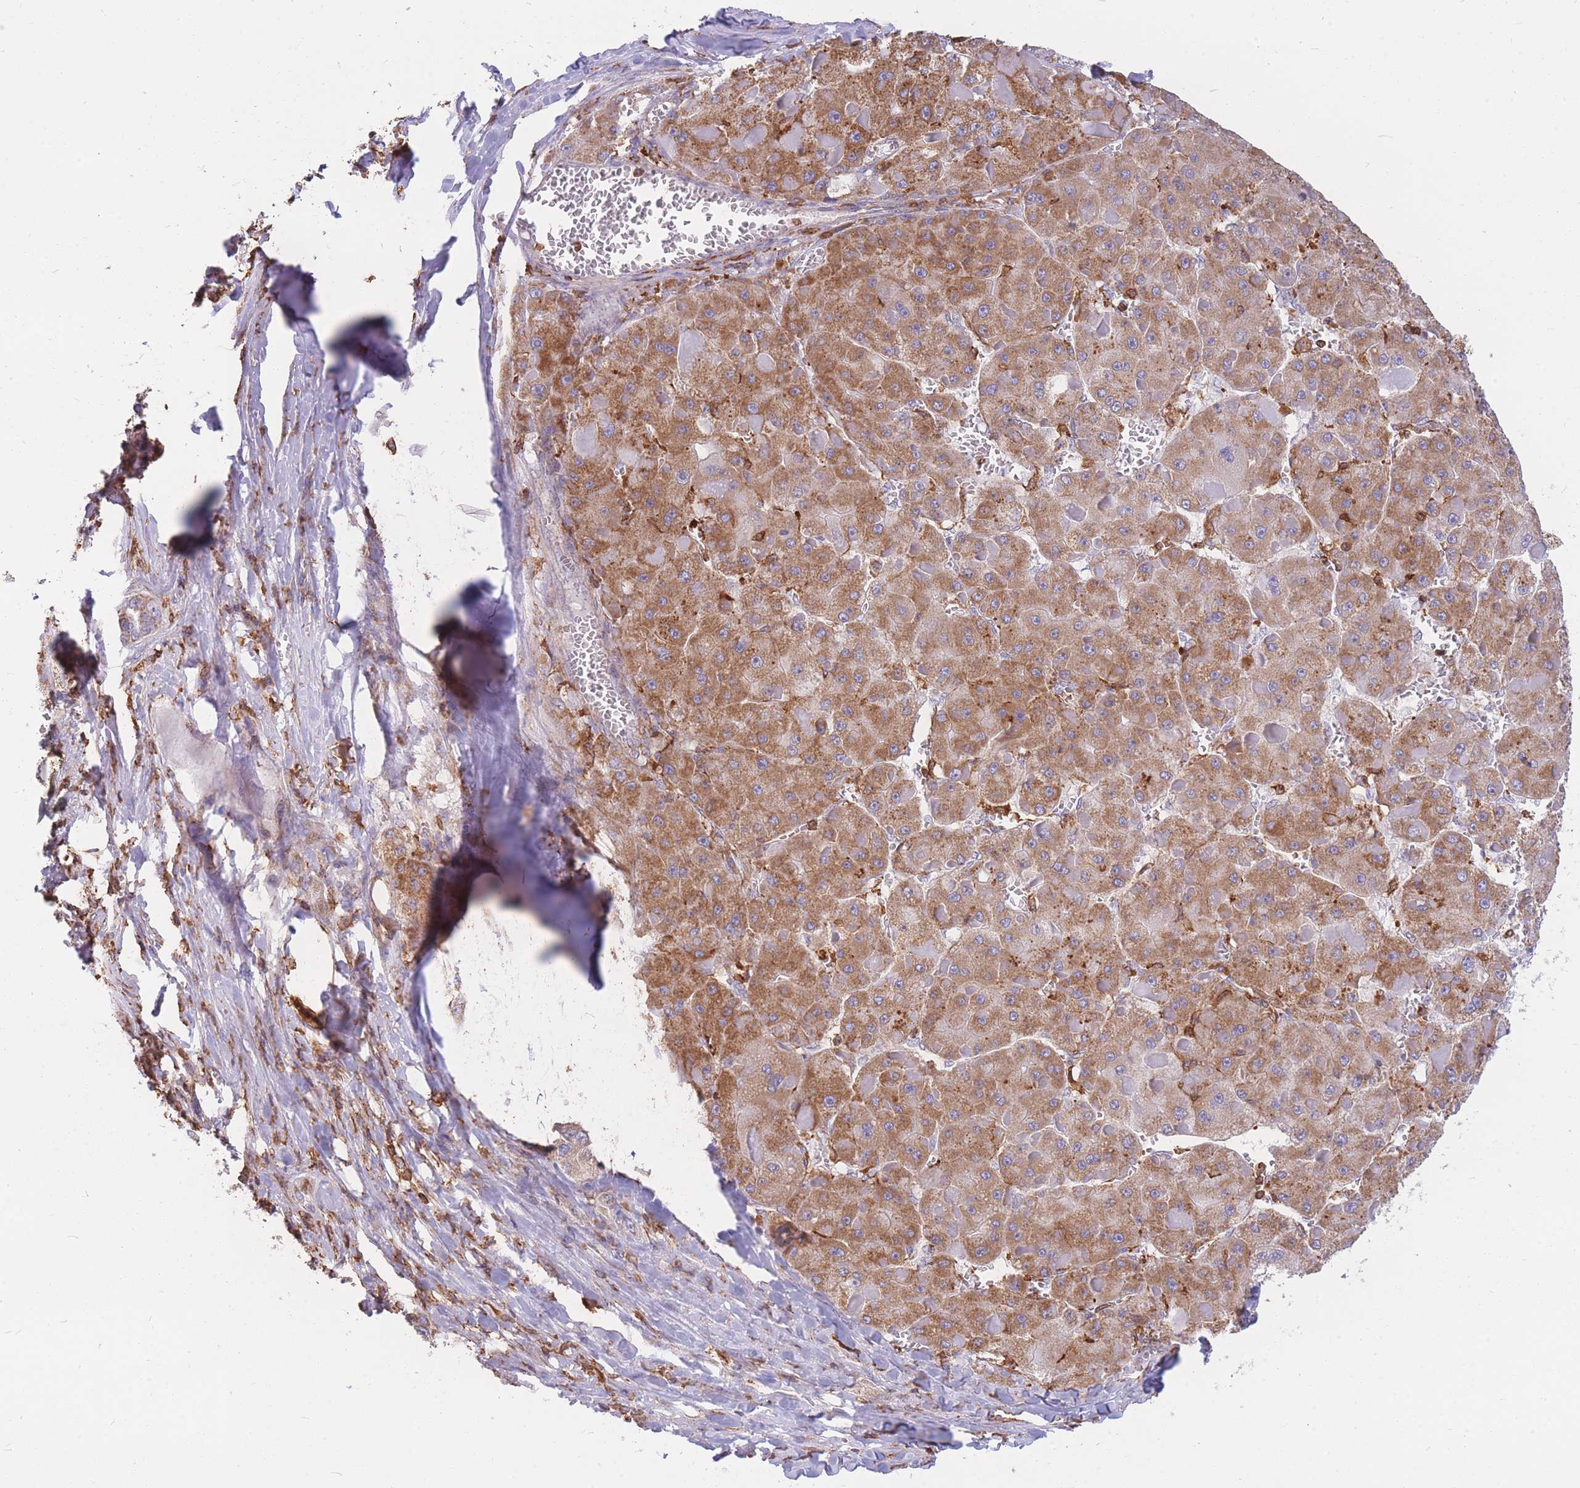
{"staining": {"intensity": "moderate", "quantity": ">75%", "location": "cytoplasmic/membranous"}, "tissue": "liver cancer", "cell_type": "Tumor cells", "image_type": "cancer", "snomed": [{"axis": "morphology", "description": "Carcinoma, Hepatocellular, NOS"}, {"axis": "topography", "description": "Liver"}], "caption": "Human liver cancer (hepatocellular carcinoma) stained with a protein marker reveals moderate staining in tumor cells.", "gene": "MRPL54", "patient": {"sex": "female", "age": 73}}